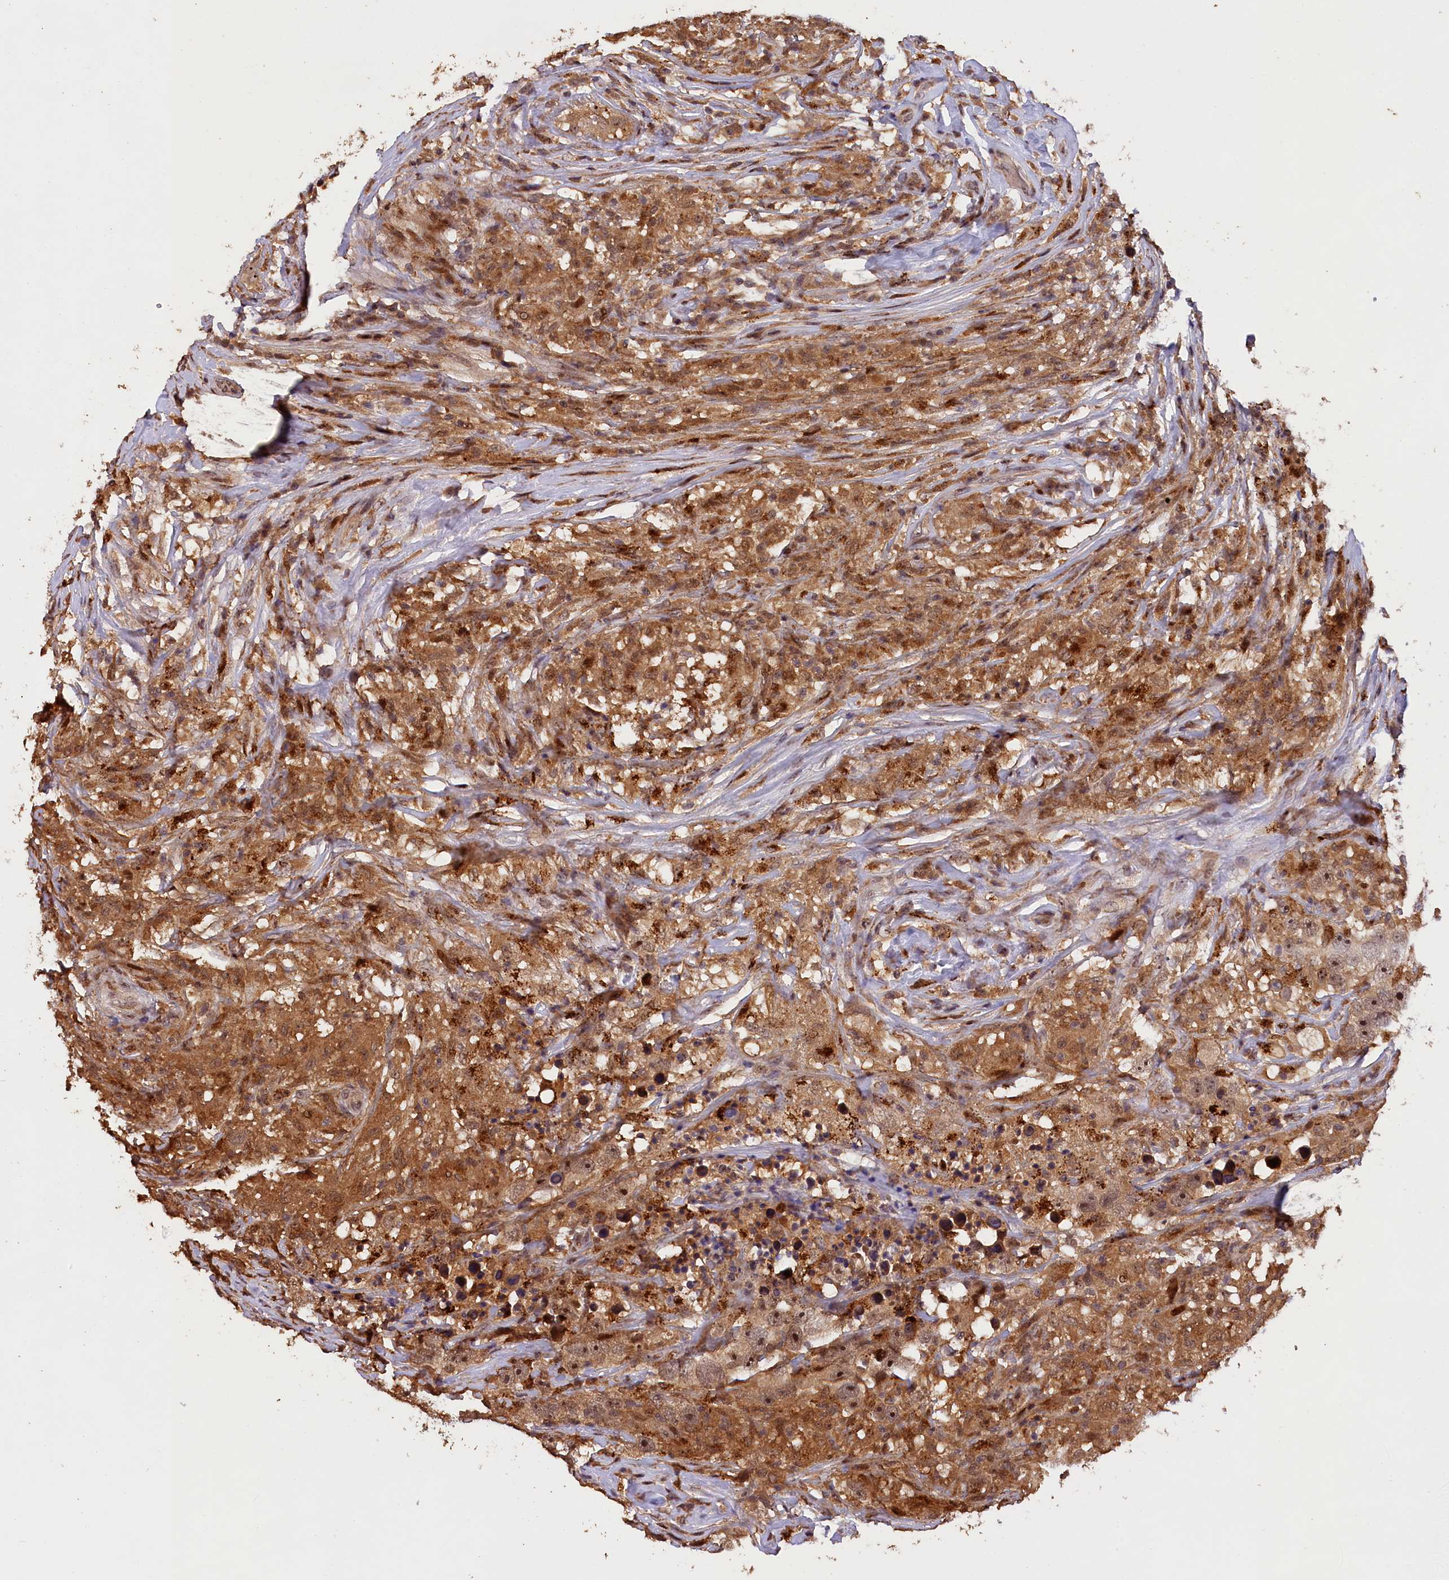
{"staining": {"intensity": "moderate", "quantity": "25%-75%", "location": "cytoplasmic/membranous"}, "tissue": "testis cancer", "cell_type": "Tumor cells", "image_type": "cancer", "snomed": [{"axis": "morphology", "description": "Seminoma, NOS"}, {"axis": "topography", "description": "Testis"}], "caption": "This is a photomicrograph of immunohistochemistry (IHC) staining of testis cancer, which shows moderate positivity in the cytoplasmic/membranous of tumor cells.", "gene": "PHAF1", "patient": {"sex": "male", "age": 49}}